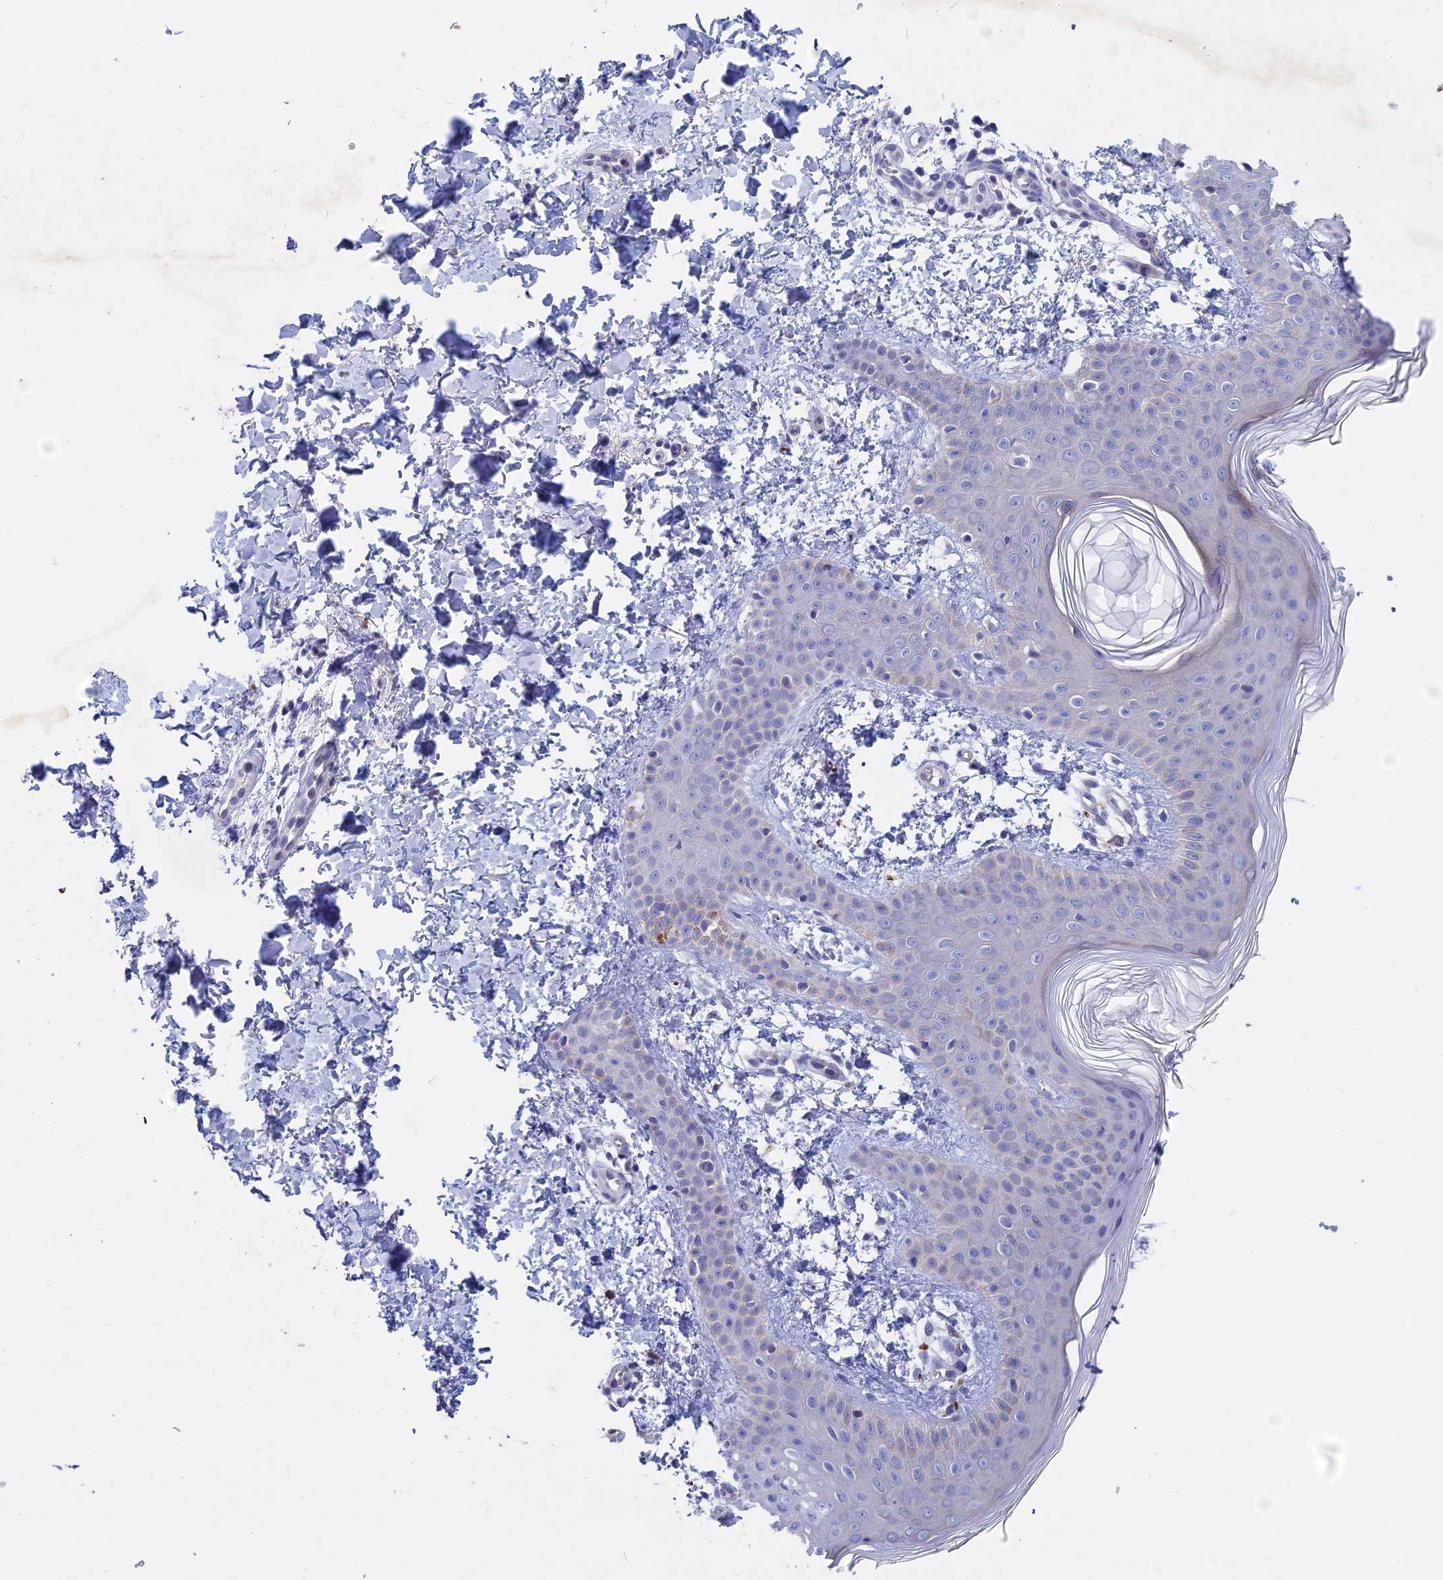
{"staining": {"intensity": "negative", "quantity": "none", "location": "none"}, "tissue": "skin", "cell_type": "Fibroblasts", "image_type": "normal", "snomed": [{"axis": "morphology", "description": "Normal tissue, NOS"}, {"axis": "topography", "description": "Skin"}], "caption": "The image shows no significant expression in fibroblasts of skin.", "gene": "BTBD19", "patient": {"sex": "male", "age": 36}}